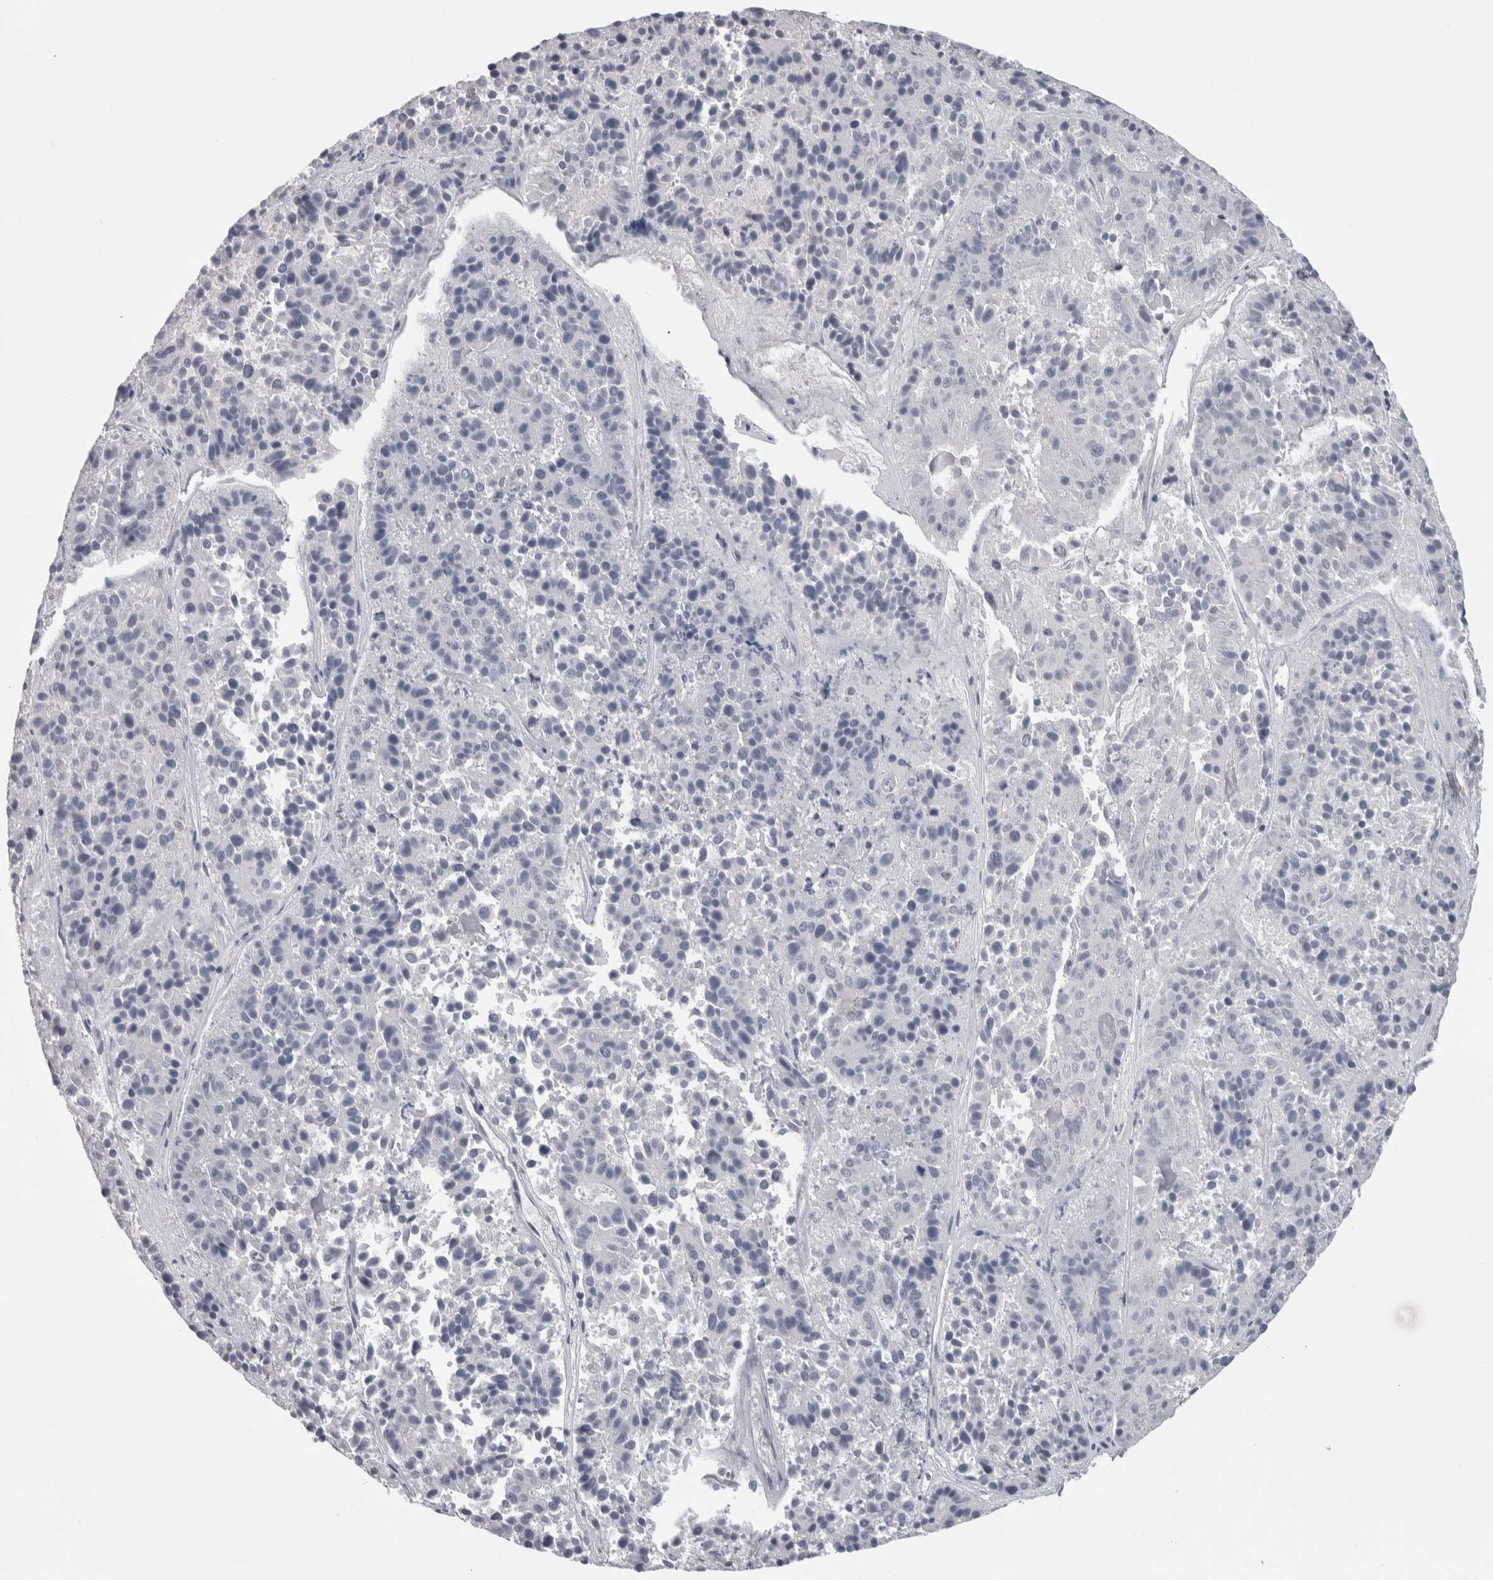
{"staining": {"intensity": "negative", "quantity": "none", "location": "none"}, "tissue": "pancreatic cancer", "cell_type": "Tumor cells", "image_type": "cancer", "snomed": [{"axis": "morphology", "description": "Adenocarcinoma, NOS"}, {"axis": "topography", "description": "Pancreas"}], "caption": "Human pancreatic cancer (adenocarcinoma) stained for a protein using IHC demonstrates no staining in tumor cells.", "gene": "NFKB2", "patient": {"sex": "male", "age": 50}}